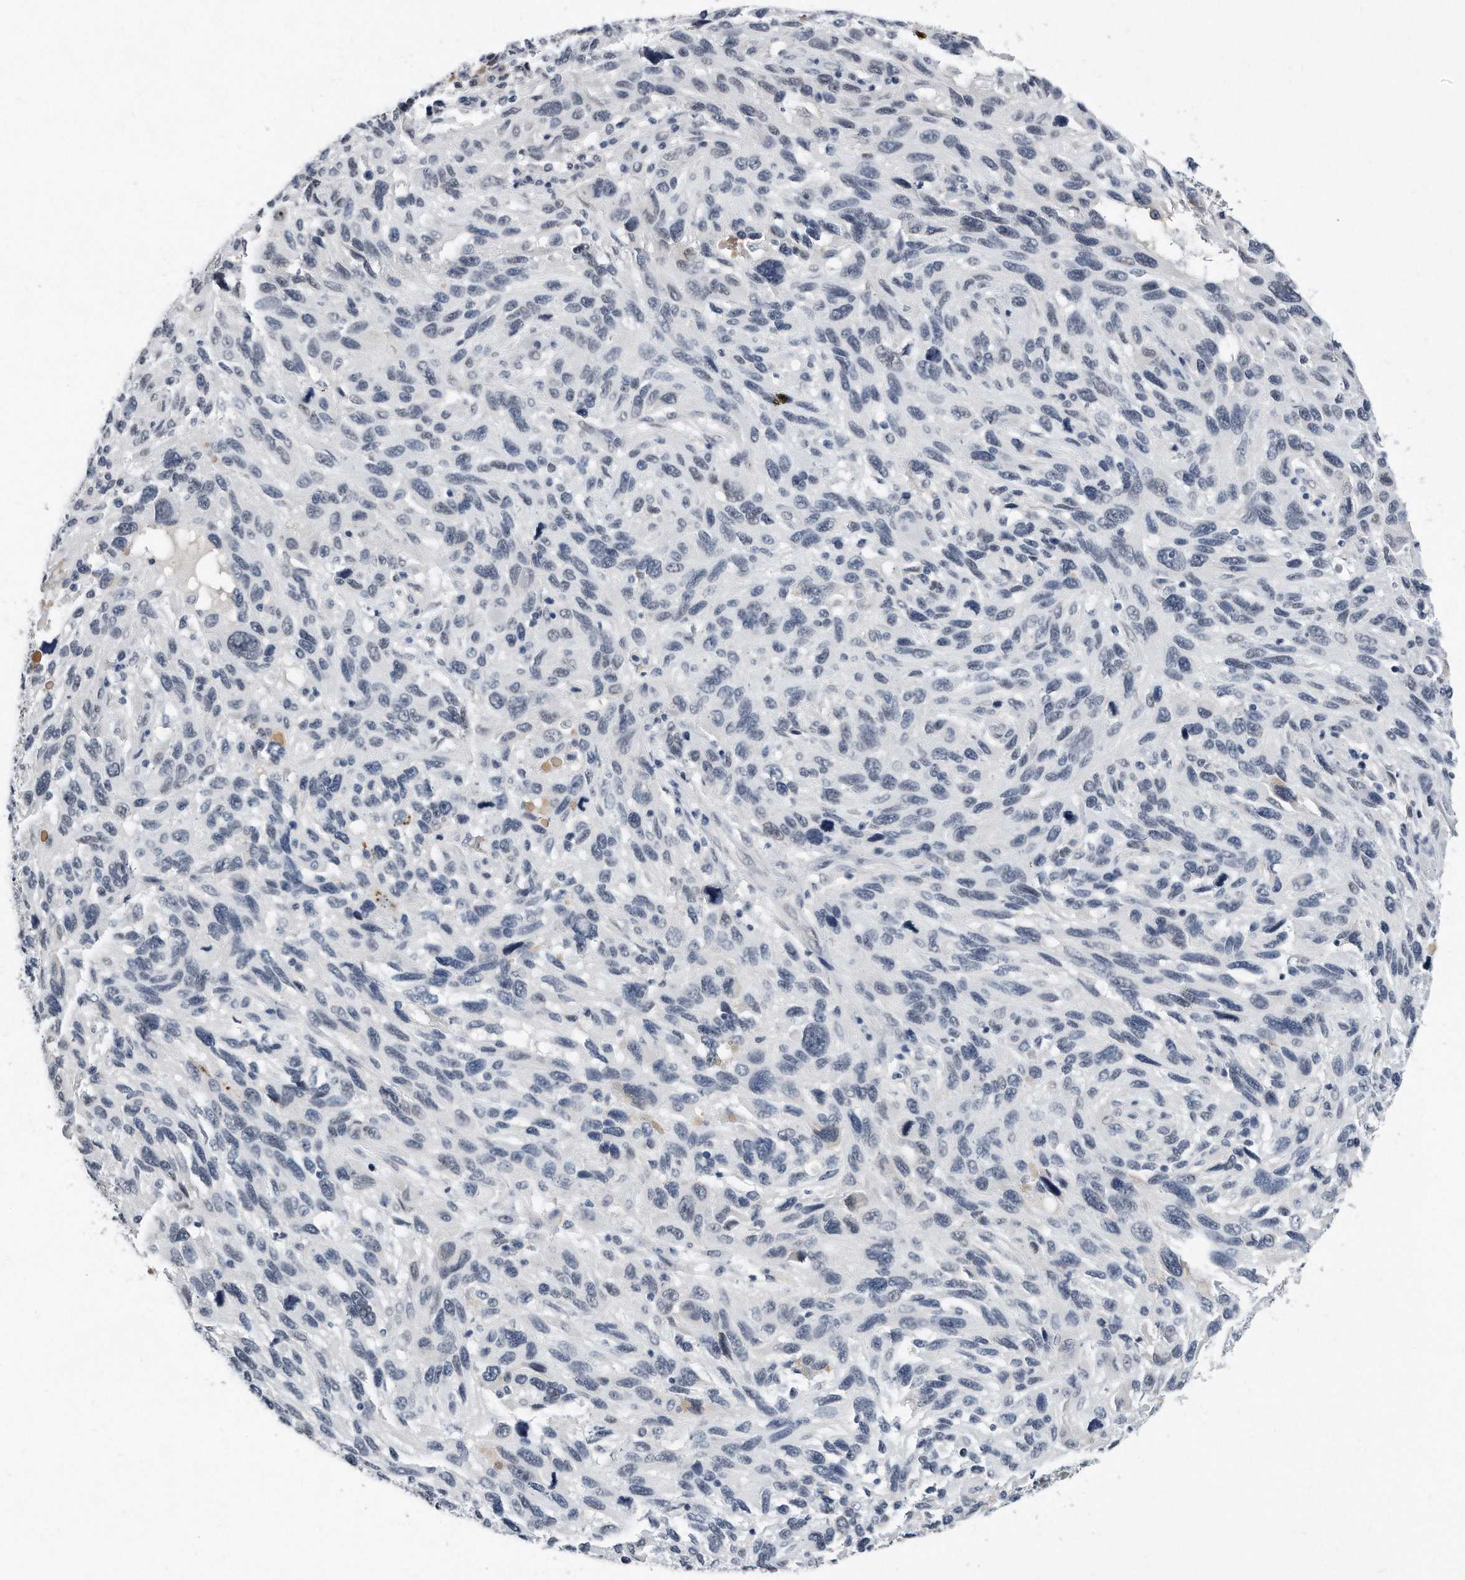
{"staining": {"intensity": "negative", "quantity": "none", "location": "none"}, "tissue": "melanoma", "cell_type": "Tumor cells", "image_type": "cancer", "snomed": [{"axis": "morphology", "description": "Malignant melanoma, NOS"}, {"axis": "topography", "description": "Skin"}], "caption": "Immunohistochemistry of malignant melanoma shows no staining in tumor cells.", "gene": "CTBP2", "patient": {"sex": "male", "age": 53}}